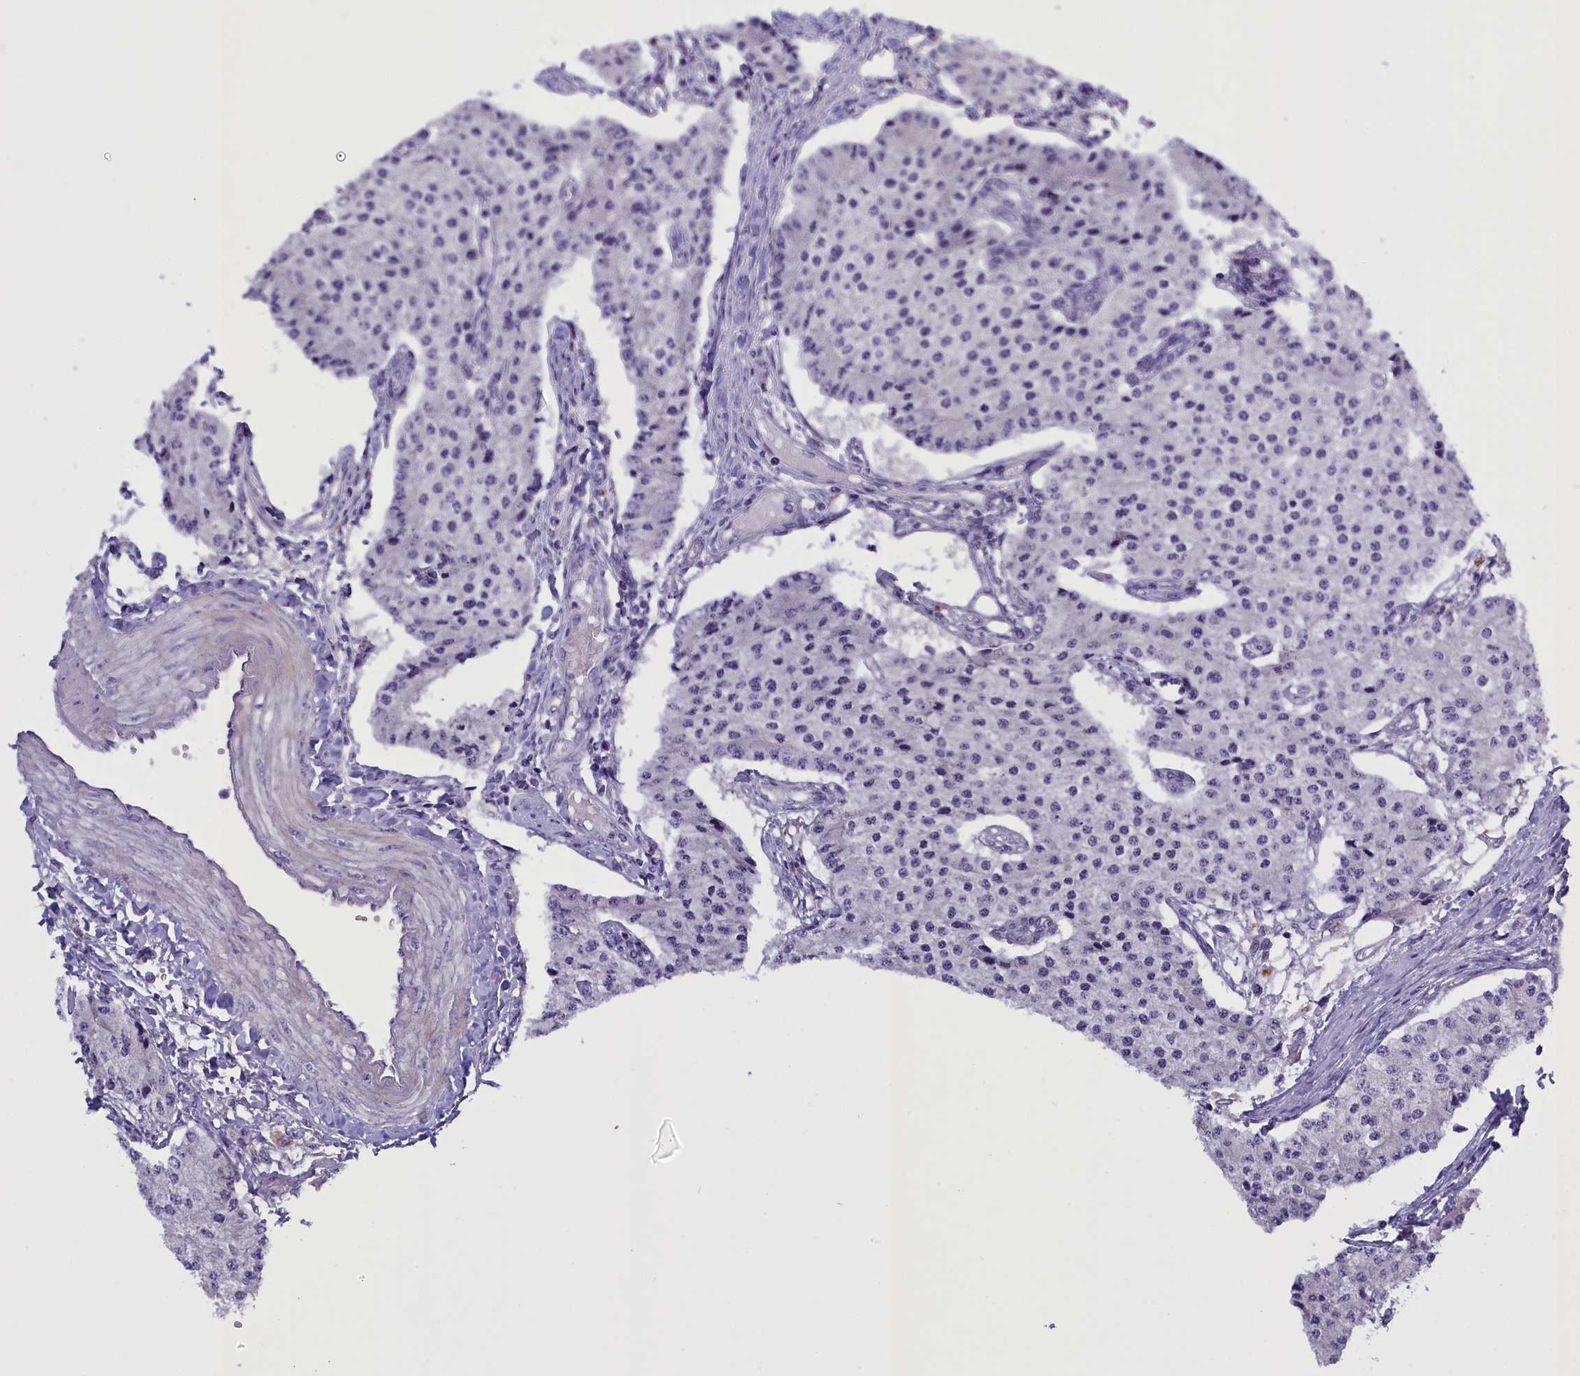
{"staining": {"intensity": "negative", "quantity": "none", "location": "none"}, "tissue": "carcinoid", "cell_type": "Tumor cells", "image_type": "cancer", "snomed": [{"axis": "morphology", "description": "Carcinoid, malignant, NOS"}, {"axis": "topography", "description": "Colon"}], "caption": "The image exhibits no significant expression in tumor cells of carcinoid.", "gene": "RTTN", "patient": {"sex": "female", "age": 52}}